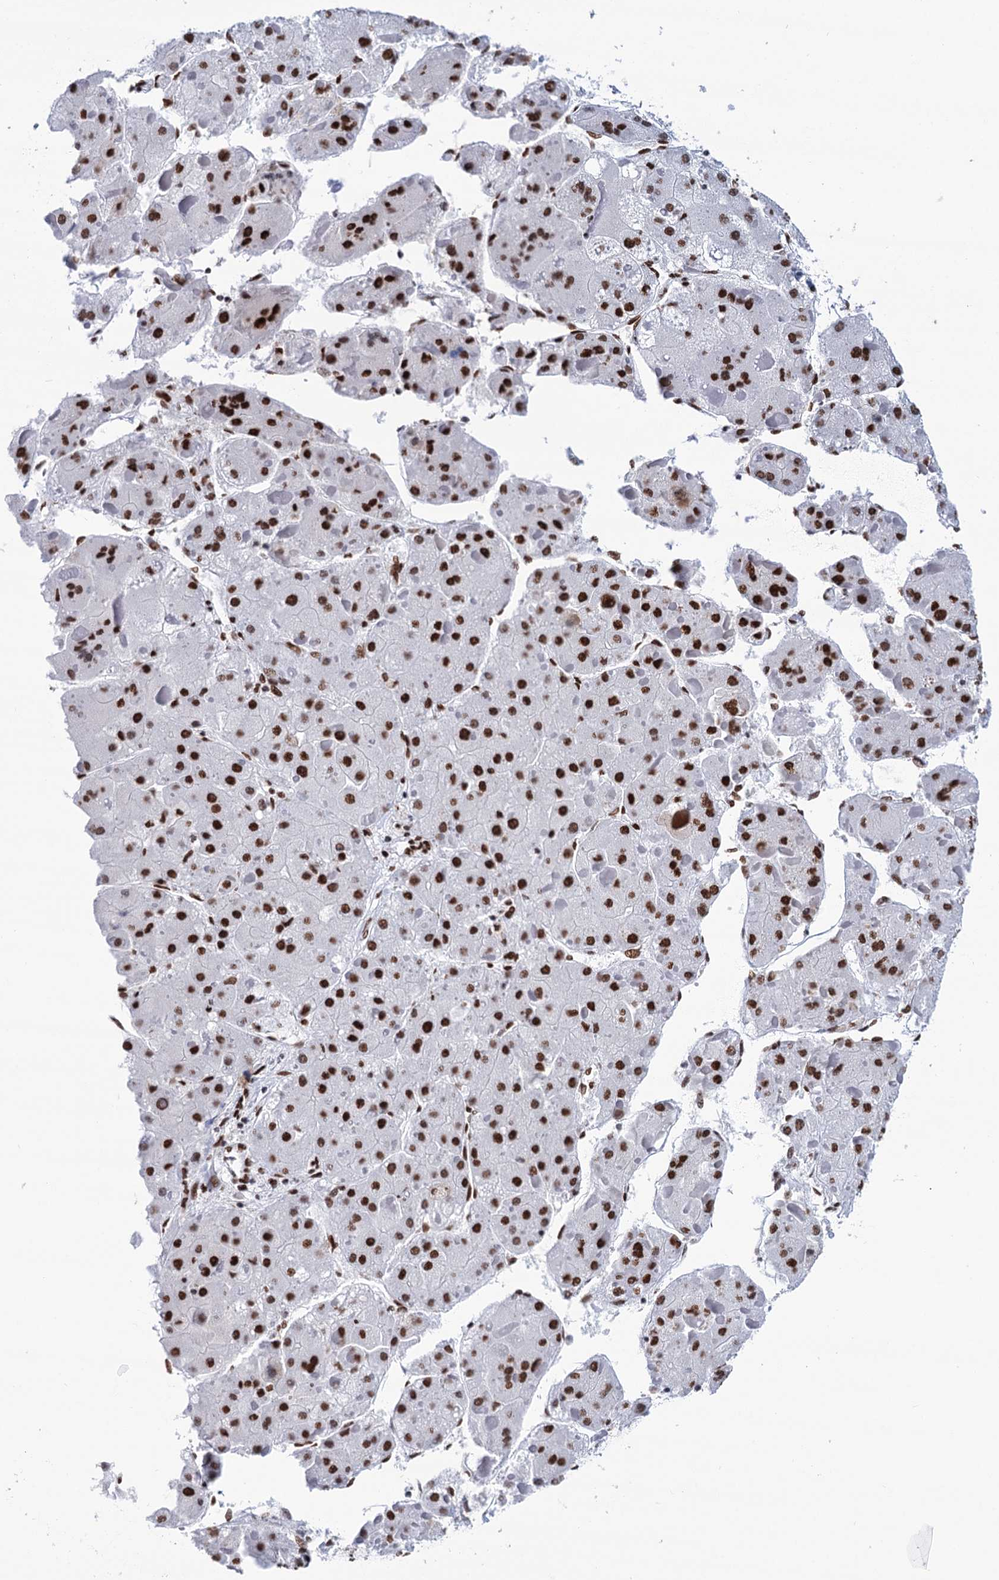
{"staining": {"intensity": "strong", "quantity": ">75%", "location": "nuclear"}, "tissue": "liver cancer", "cell_type": "Tumor cells", "image_type": "cancer", "snomed": [{"axis": "morphology", "description": "Carcinoma, Hepatocellular, NOS"}, {"axis": "topography", "description": "Liver"}], "caption": "About >75% of tumor cells in liver cancer (hepatocellular carcinoma) demonstrate strong nuclear protein positivity as visualized by brown immunohistochemical staining.", "gene": "MATR3", "patient": {"sex": "female", "age": 73}}